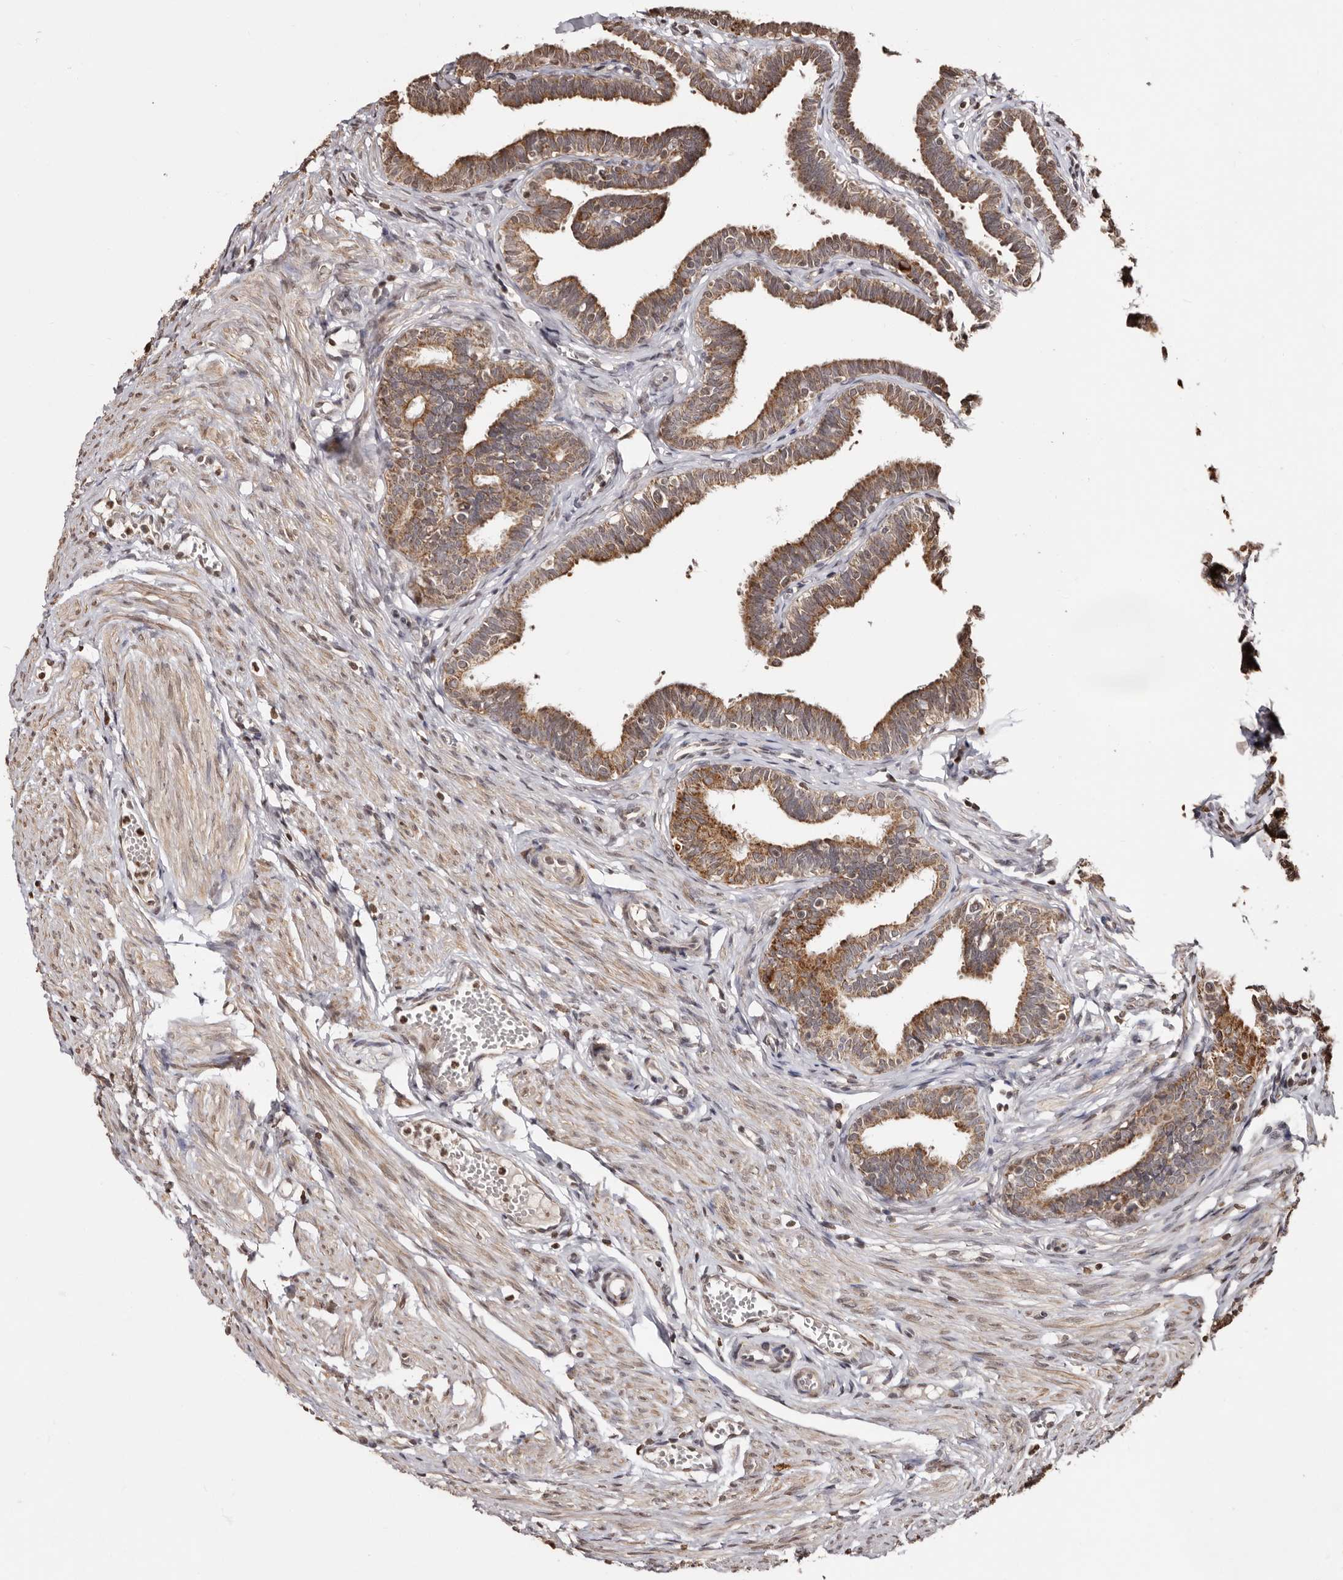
{"staining": {"intensity": "moderate", "quantity": ">75%", "location": "cytoplasmic/membranous"}, "tissue": "fallopian tube", "cell_type": "Glandular cells", "image_type": "normal", "snomed": [{"axis": "morphology", "description": "Normal tissue, NOS"}, {"axis": "topography", "description": "Fallopian tube"}, {"axis": "topography", "description": "Ovary"}], "caption": "Glandular cells demonstrate medium levels of moderate cytoplasmic/membranous expression in approximately >75% of cells in normal fallopian tube. The protein is shown in brown color, while the nuclei are stained blue.", "gene": "CCDC190", "patient": {"sex": "female", "age": 23}}